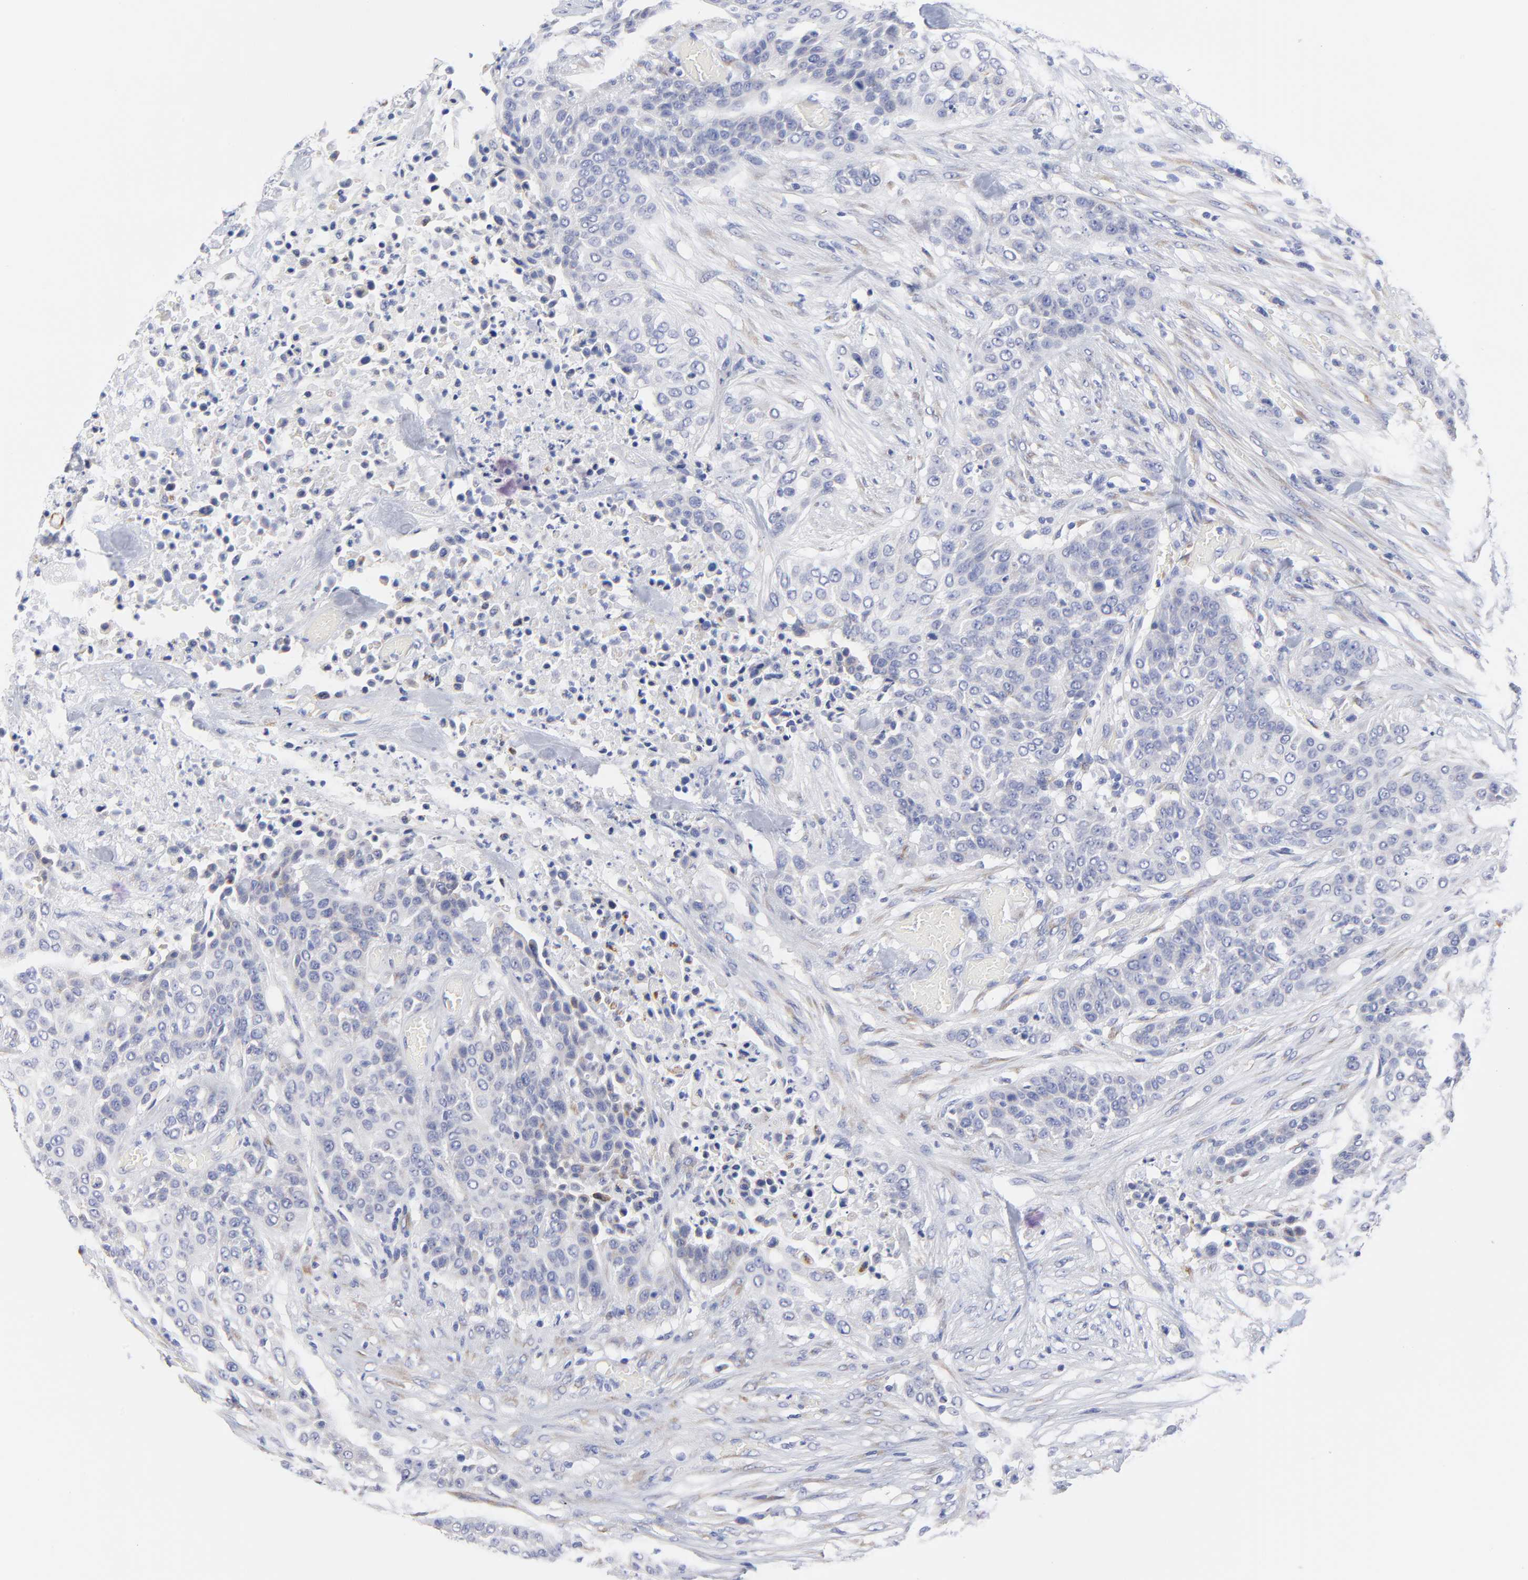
{"staining": {"intensity": "negative", "quantity": "none", "location": "none"}, "tissue": "urothelial cancer", "cell_type": "Tumor cells", "image_type": "cancer", "snomed": [{"axis": "morphology", "description": "Urothelial carcinoma, High grade"}, {"axis": "topography", "description": "Urinary bladder"}], "caption": "Immunohistochemistry (IHC) micrograph of urothelial cancer stained for a protein (brown), which exhibits no staining in tumor cells. Brightfield microscopy of immunohistochemistry stained with DAB (3,3'-diaminobenzidine) (brown) and hematoxylin (blue), captured at high magnification.", "gene": "DUSP9", "patient": {"sex": "male", "age": 74}}